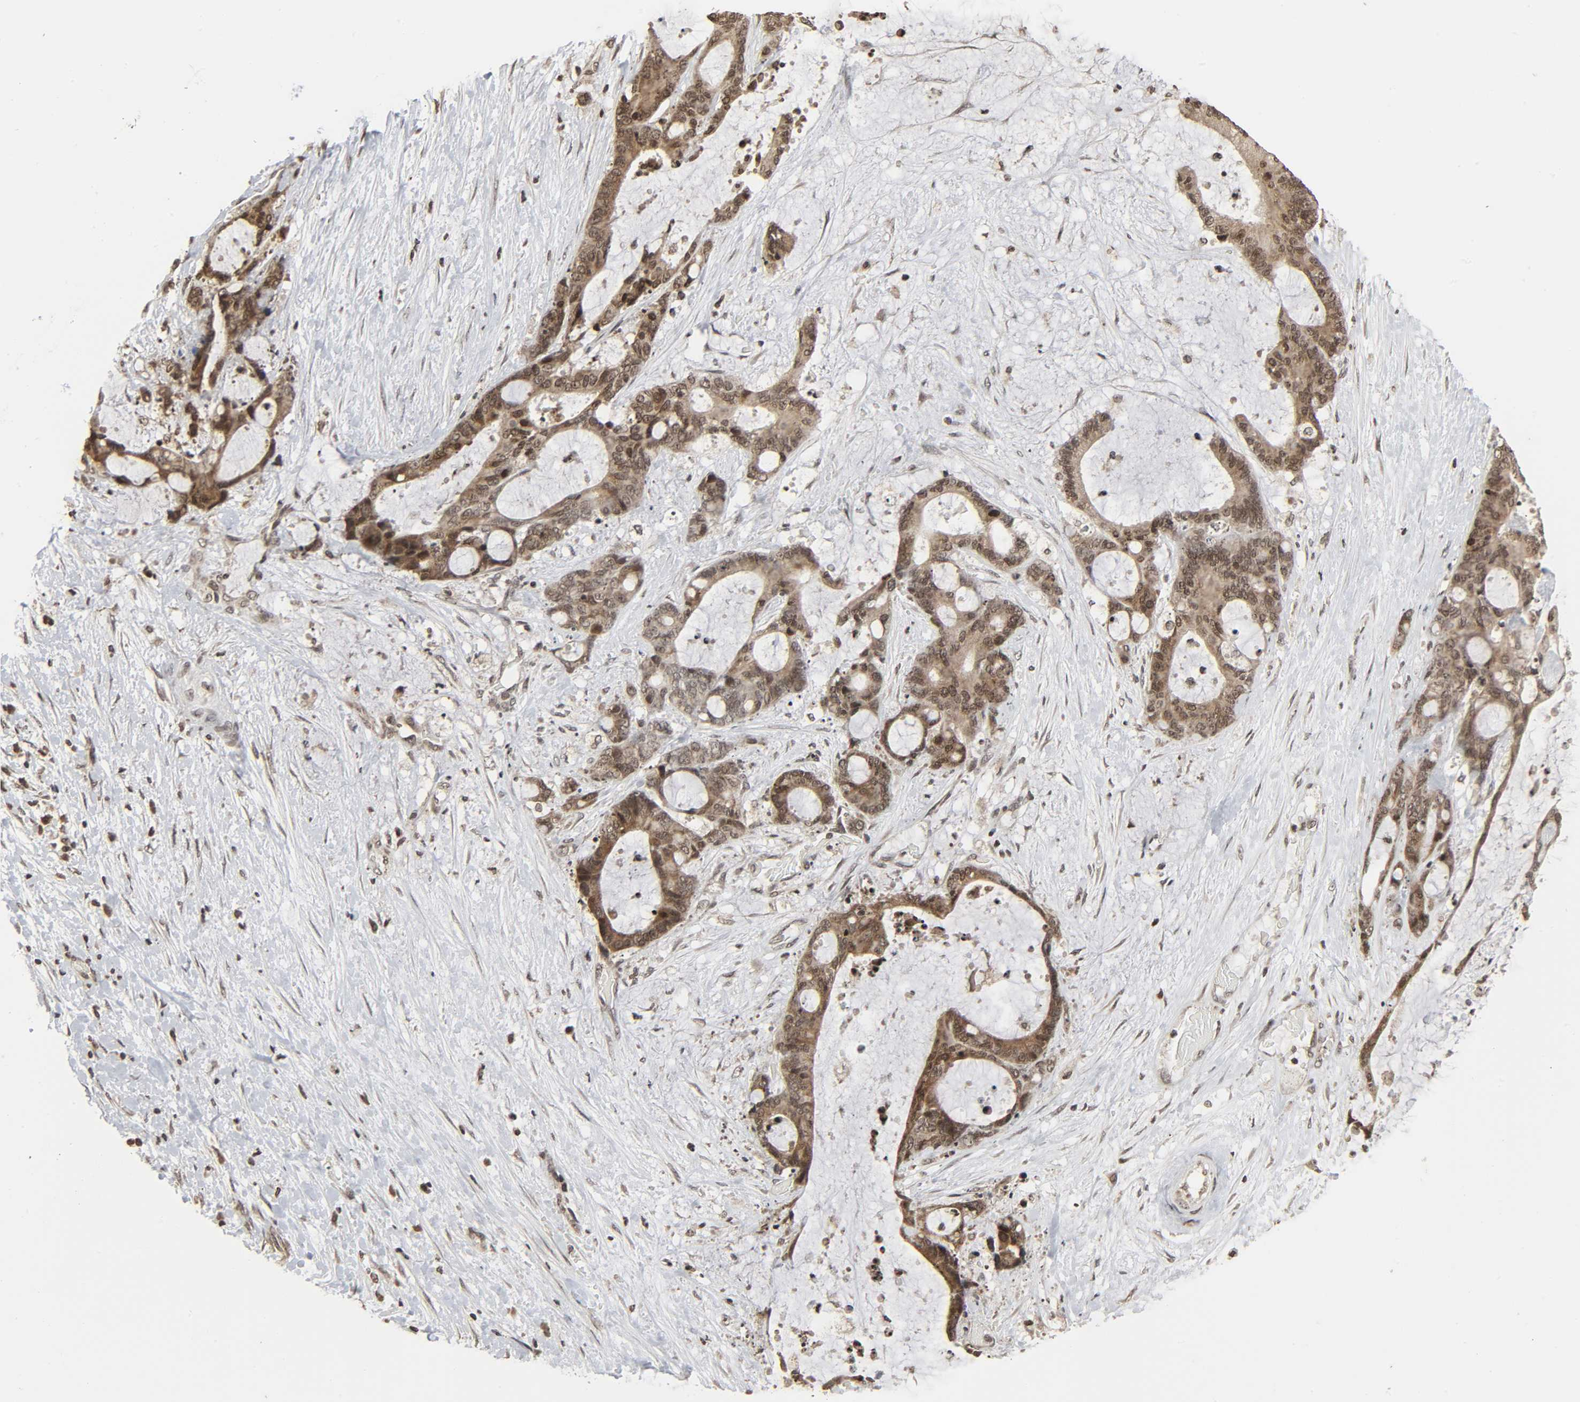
{"staining": {"intensity": "moderate", "quantity": "25%-75%", "location": "cytoplasmic/membranous,nuclear"}, "tissue": "liver cancer", "cell_type": "Tumor cells", "image_type": "cancer", "snomed": [{"axis": "morphology", "description": "Cholangiocarcinoma"}, {"axis": "topography", "description": "Liver"}], "caption": "Immunohistochemical staining of human cholangiocarcinoma (liver) exhibits moderate cytoplasmic/membranous and nuclear protein staining in about 25%-75% of tumor cells.", "gene": "XRCC1", "patient": {"sex": "female", "age": 73}}